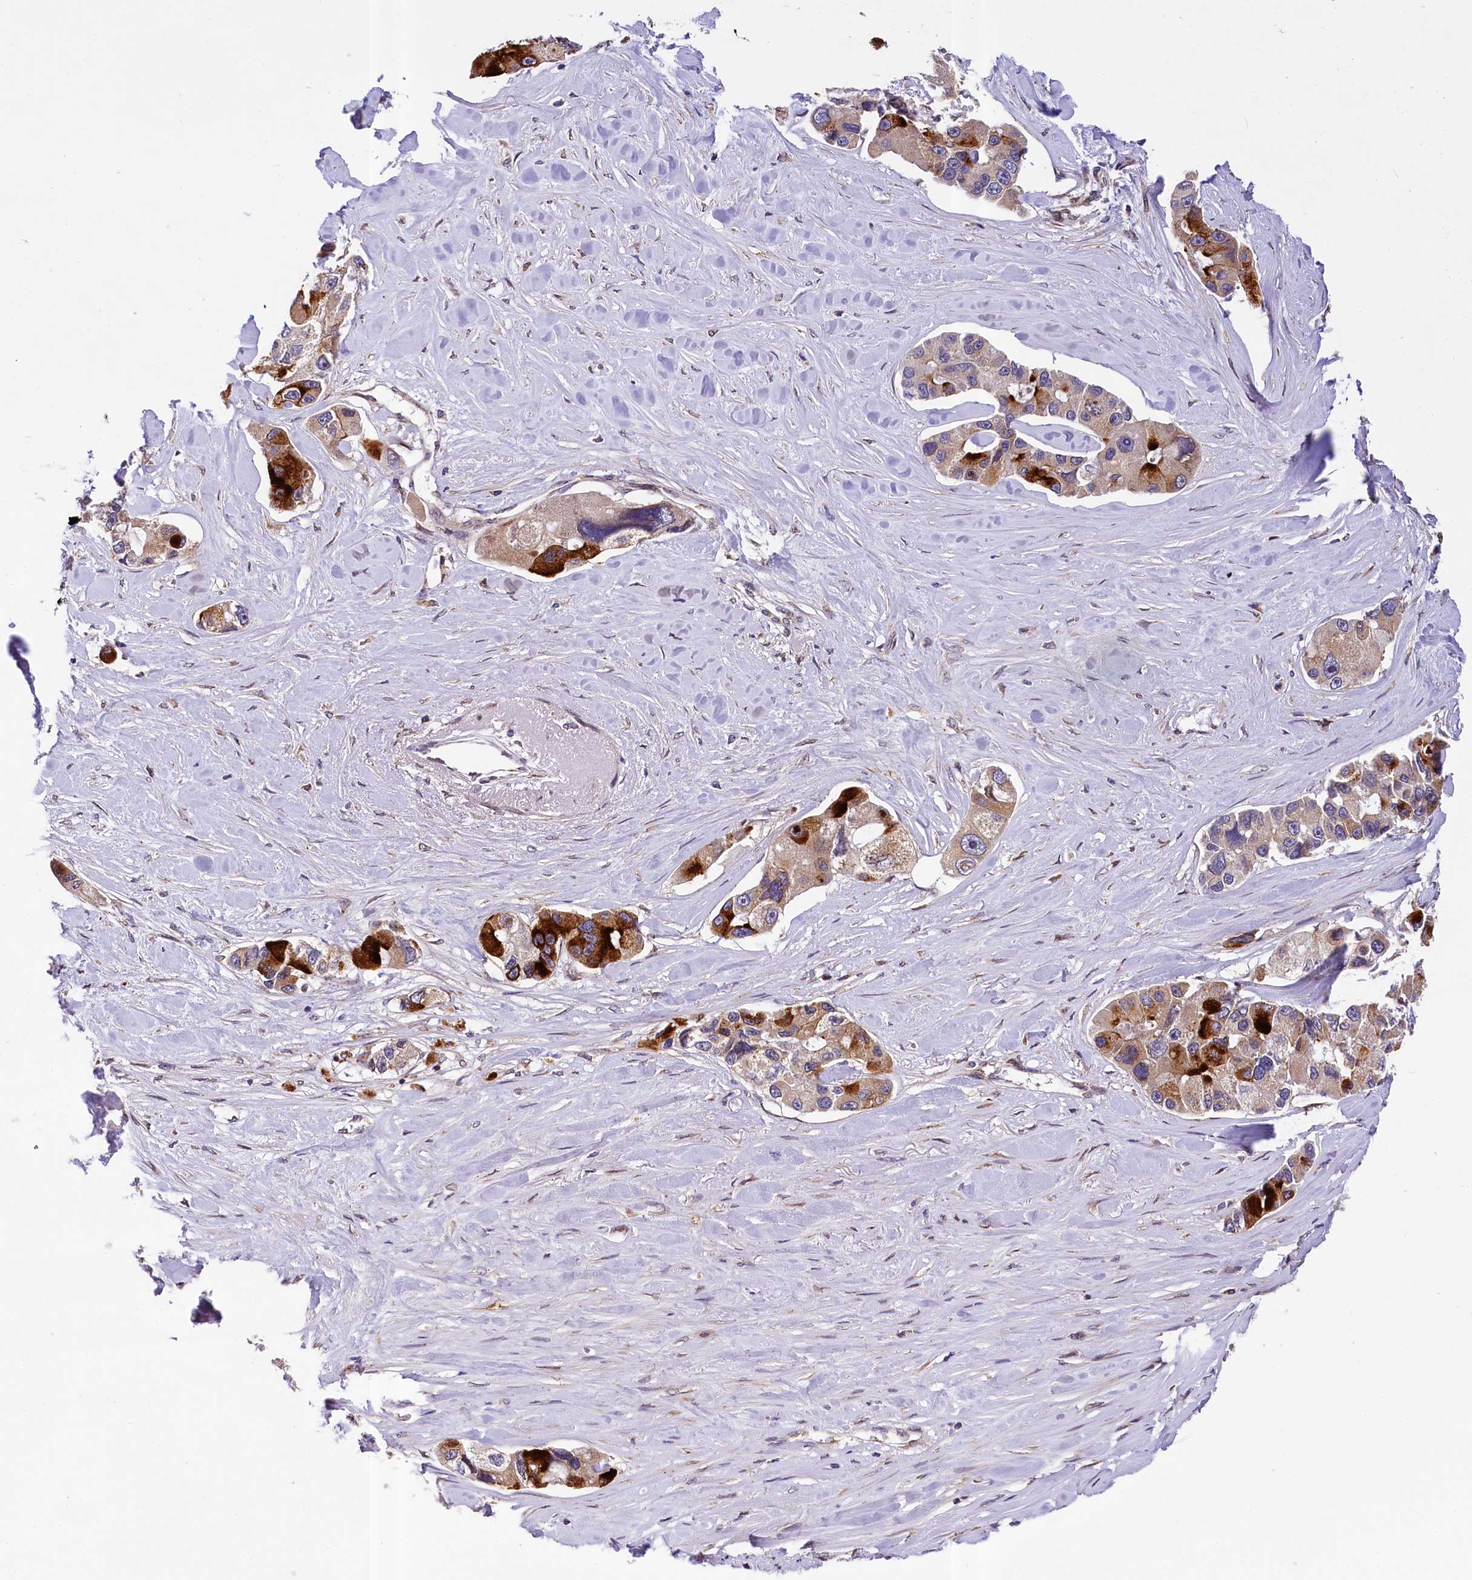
{"staining": {"intensity": "strong", "quantity": "<25%", "location": "cytoplasmic/membranous"}, "tissue": "lung cancer", "cell_type": "Tumor cells", "image_type": "cancer", "snomed": [{"axis": "morphology", "description": "Adenocarcinoma, NOS"}, {"axis": "topography", "description": "Lung"}], "caption": "Tumor cells demonstrate medium levels of strong cytoplasmic/membranous expression in about <25% of cells in lung cancer.", "gene": "SUPV3L1", "patient": {"sex": "female", "age": 54}}